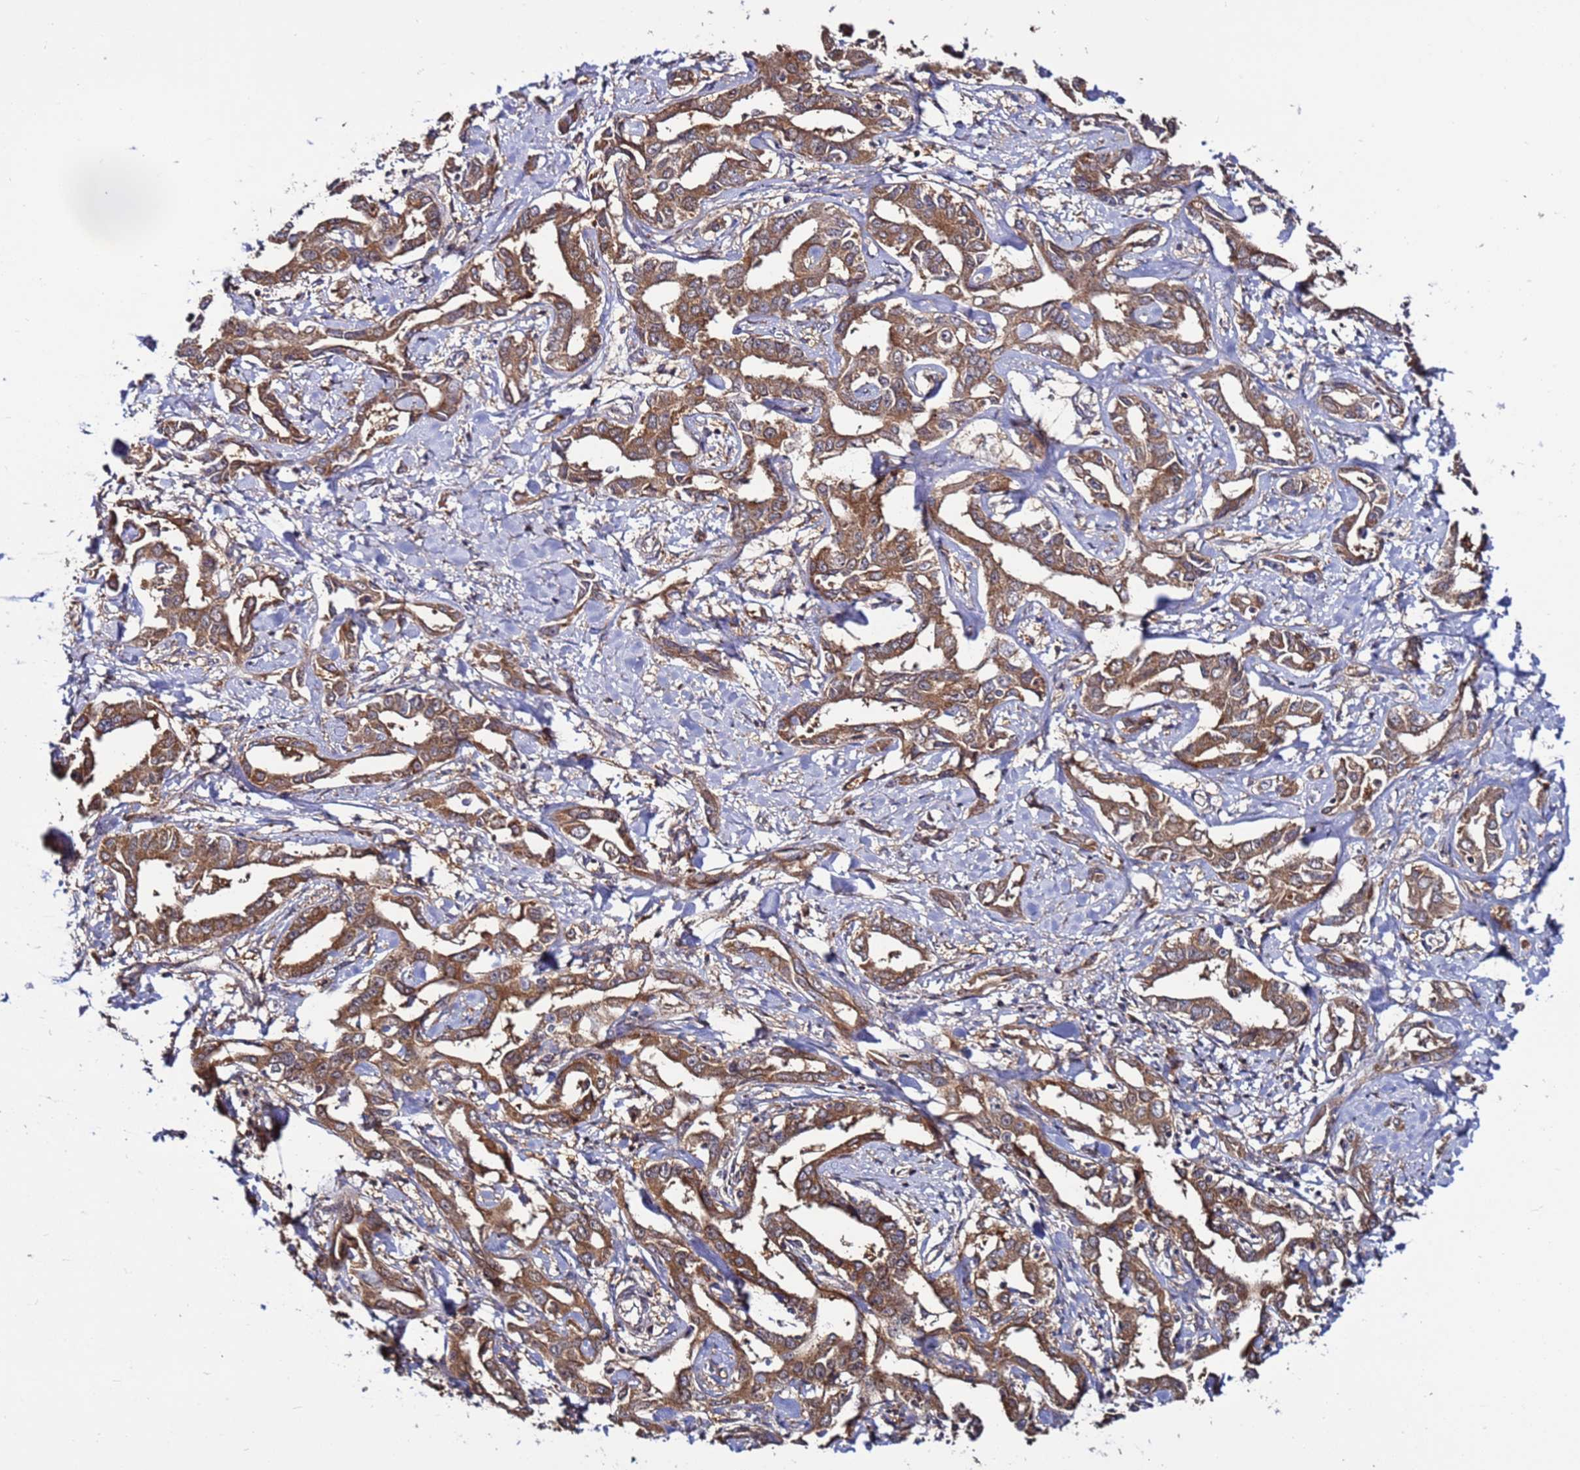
{"staining": {"intensity": "moderate", "quantity": ">75%", "location": "cytoplasmic/membranous"}, "tissue": "liver cancer", "cell_type": "Tumor cells", "image_type": "cancer", "snomed": [{"axis": "morphology", "description": "Cholangiocarcinoma"}, {"axis": "topography", "description": "Liver"}], "caption": "High-magnification brightfield microscopy of liver cancer stained with DAB (3,3'-diaminobenzidine) (brown) and counterstained with hematoxylin (blue). tumor cells exhibit moderate cytoplasmic/membranous staining is identified in approximately>75% of cells.", "gene": "TMEM176B", "patient": {"sex": "male", "age": 59}}